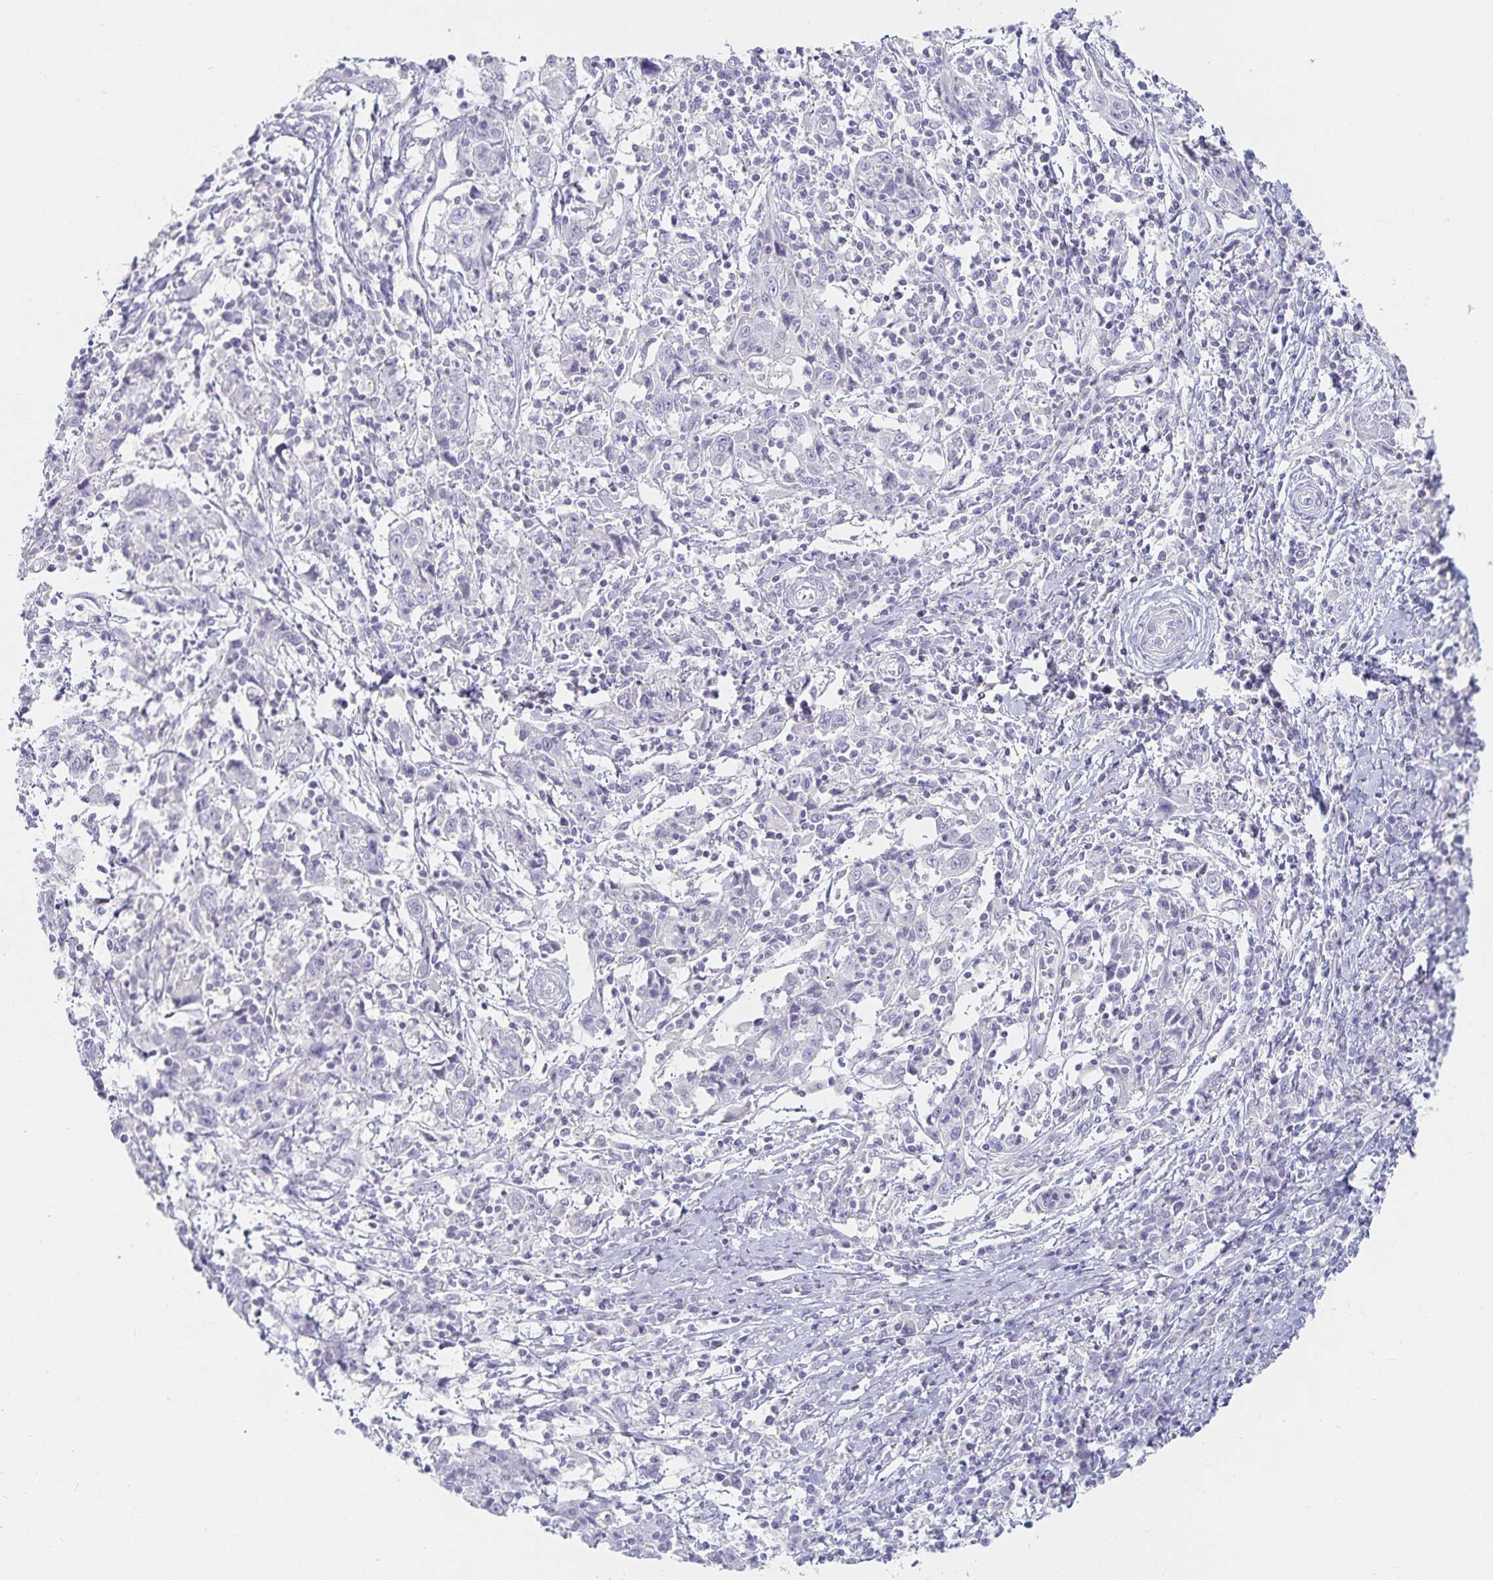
{"staining": {"intensity": "negative", "quantity": "none", "location": "none"}, "tissue": "cervical cancer", "cell_type": "Tumor cells", "image_type": "cancer", "snomed": [{"axis": "morphology", "description": "Squamous cell carcinoma, NOS"}, {"axis": "topography", "description": "Cervix"}], "caption": "An immunohistochemistry (IHC) photomicrograph of squamous cell carcinoma (cervical) is shown. There is no staining in tumor cells of squamous cell carcinoma (cervical).", "gene": "SFTPA1", "patient": {"sex": "female", "age": 46}}